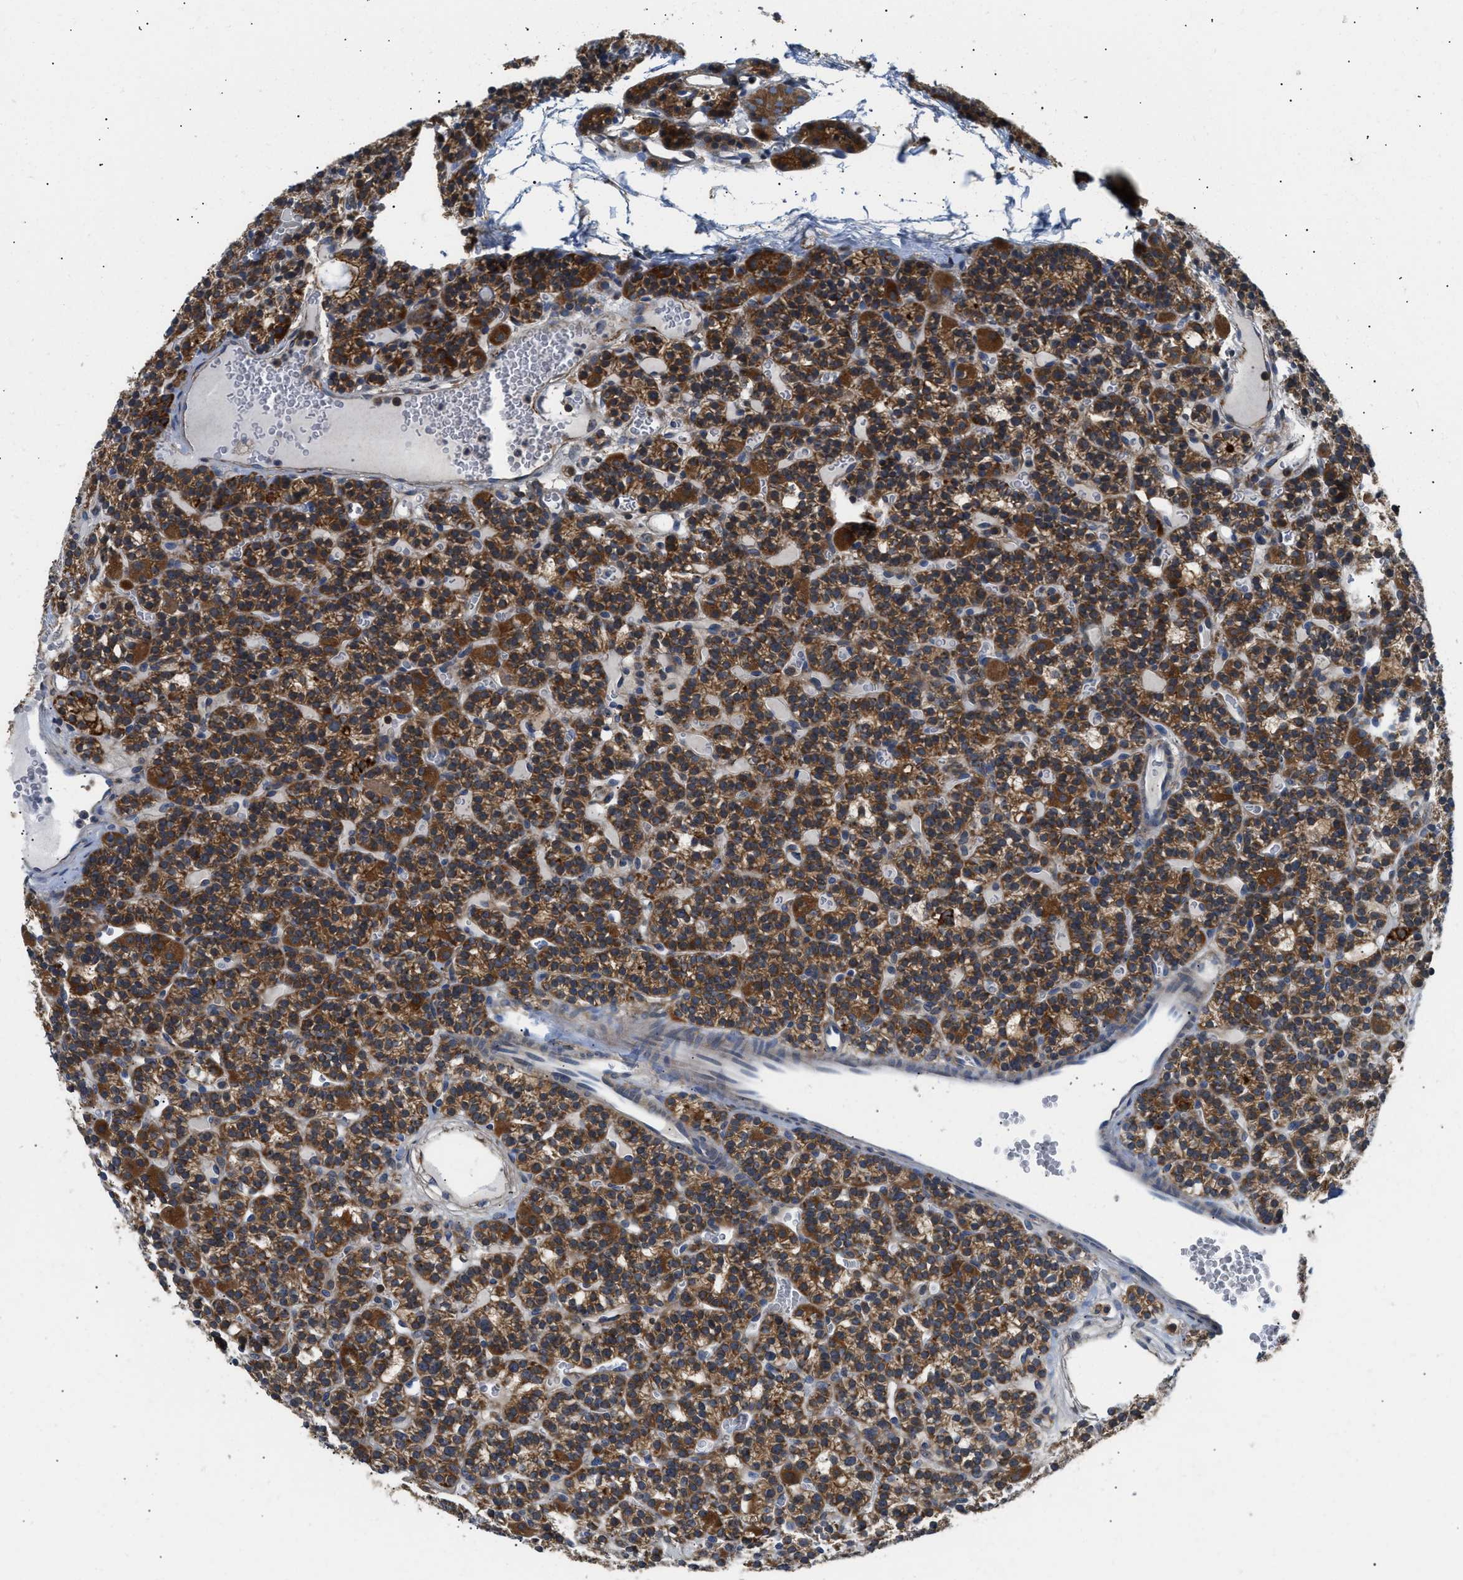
{"staining": {"intensity": "strong", "quantity": ">75%", "location": "cytoplasmic/membranous"}, "tissue": "parathyroid gland", "cell_type": "Glandular cells", "image_type": "normal", "snomed": [{"axis": "morphology", "description": "Normal tissue, NOS"}, {"axis": "morphology", "description": "Adenoma, NOS"}, {"axis": "topography", "description": "Parathyroid gland"}], "caption": "Normal parathyroid gland exhibits strong cytoplasmic/membranous expression in approximately >75% of glandular cells.", "gene": "CCM2", "patient": {"sex": "female", "age": 58}}